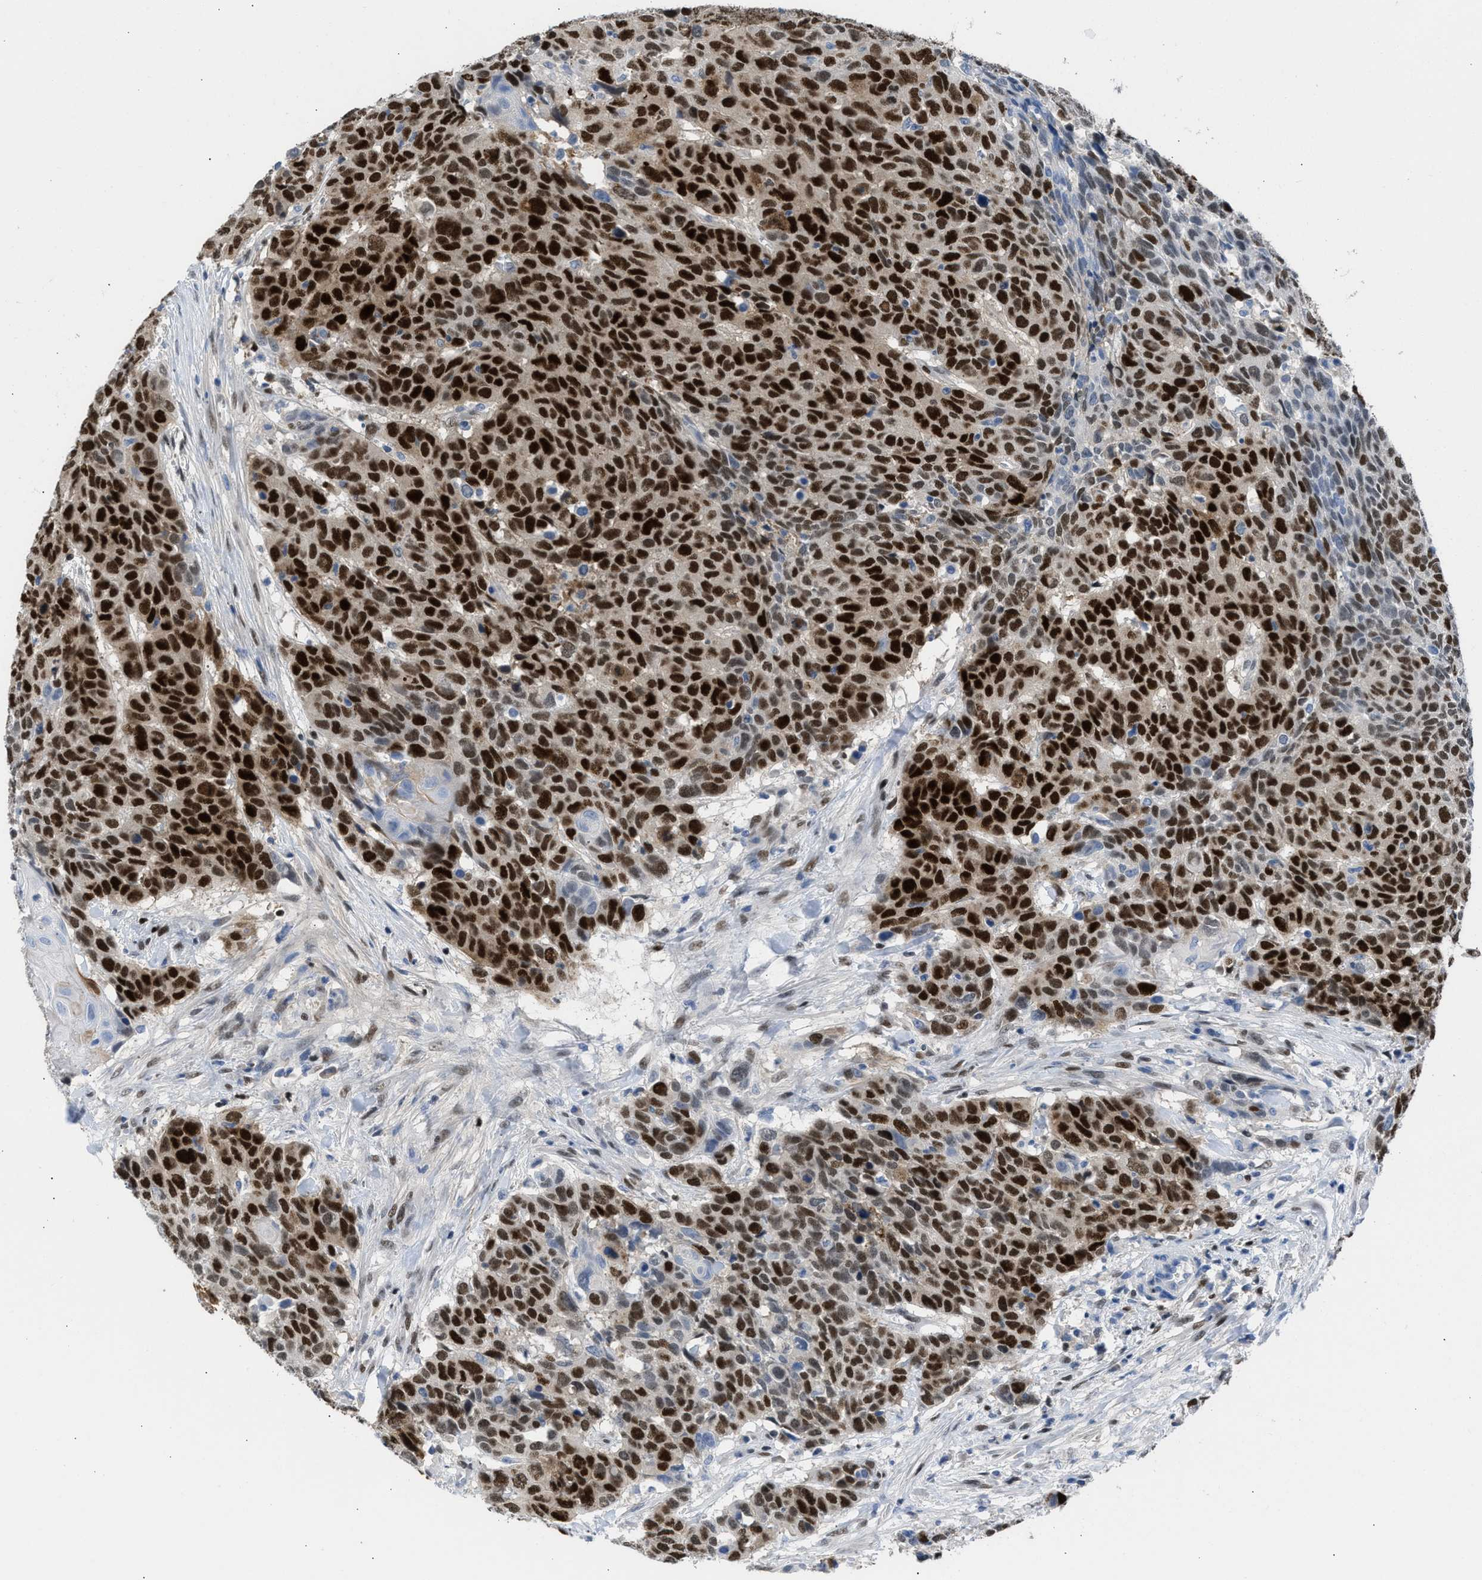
{"staining": {"intensity": "strong", "quantity": ">75%", "location": "nuclear"}, "tissue": "head and neck cancer", "cell_type": "Tumor cells", "image_type": "cancer", "snomed": [{"axis": "morphology", "description": "Squamous cell carcinoma, NOS"}, {"axis": "topography", "description": "Head-Neck"}], "caption": "An image of head and neck cancer (squamous cell carcinoma) stained for a protein exhibits strong nuclear brown staining in tumor cells.", "gene": "LEF1", "patient": {"sex": "male", "age": 66}}